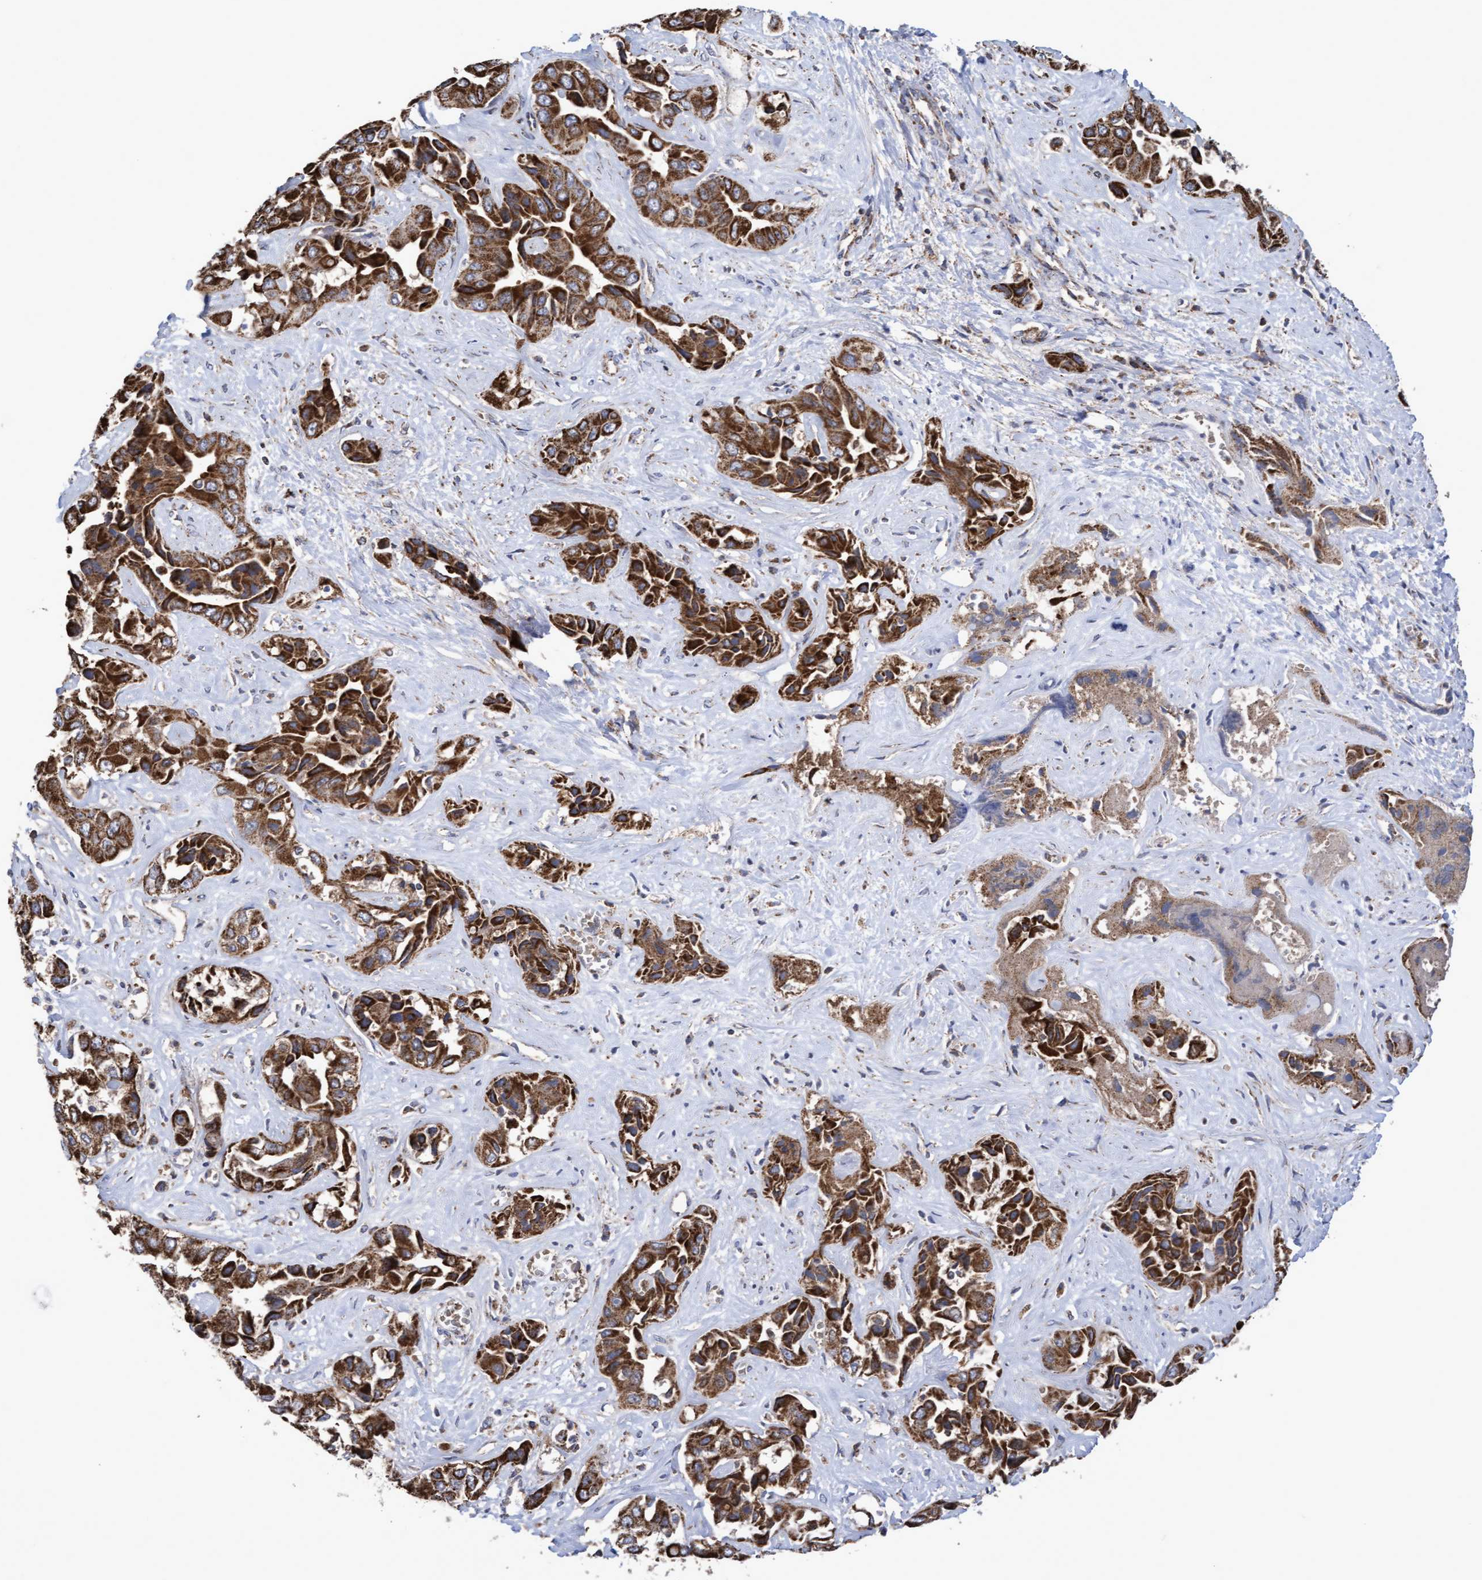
{"staining": {"intensity": "strong", "quantity": ">75%", "location": "cytoplasmic/membranous"}, "tissue": "liver cancer", "cell_type": "Tumor cells", "image_type": "cancer", "snomed": [{"axis": "morphology", "description": "Cholangiocarcinoma"}, {"axis": "topography", "description": "Liver"}], "caption": "This image exhibits IHC staining of human liver cancer (cholangiocarcinoma), with high strong cytoplasmic/membranous staining in approximately >75% of tumor cells.", "gene": "COBL", "patient": {"sex": "female", "age": 52}}